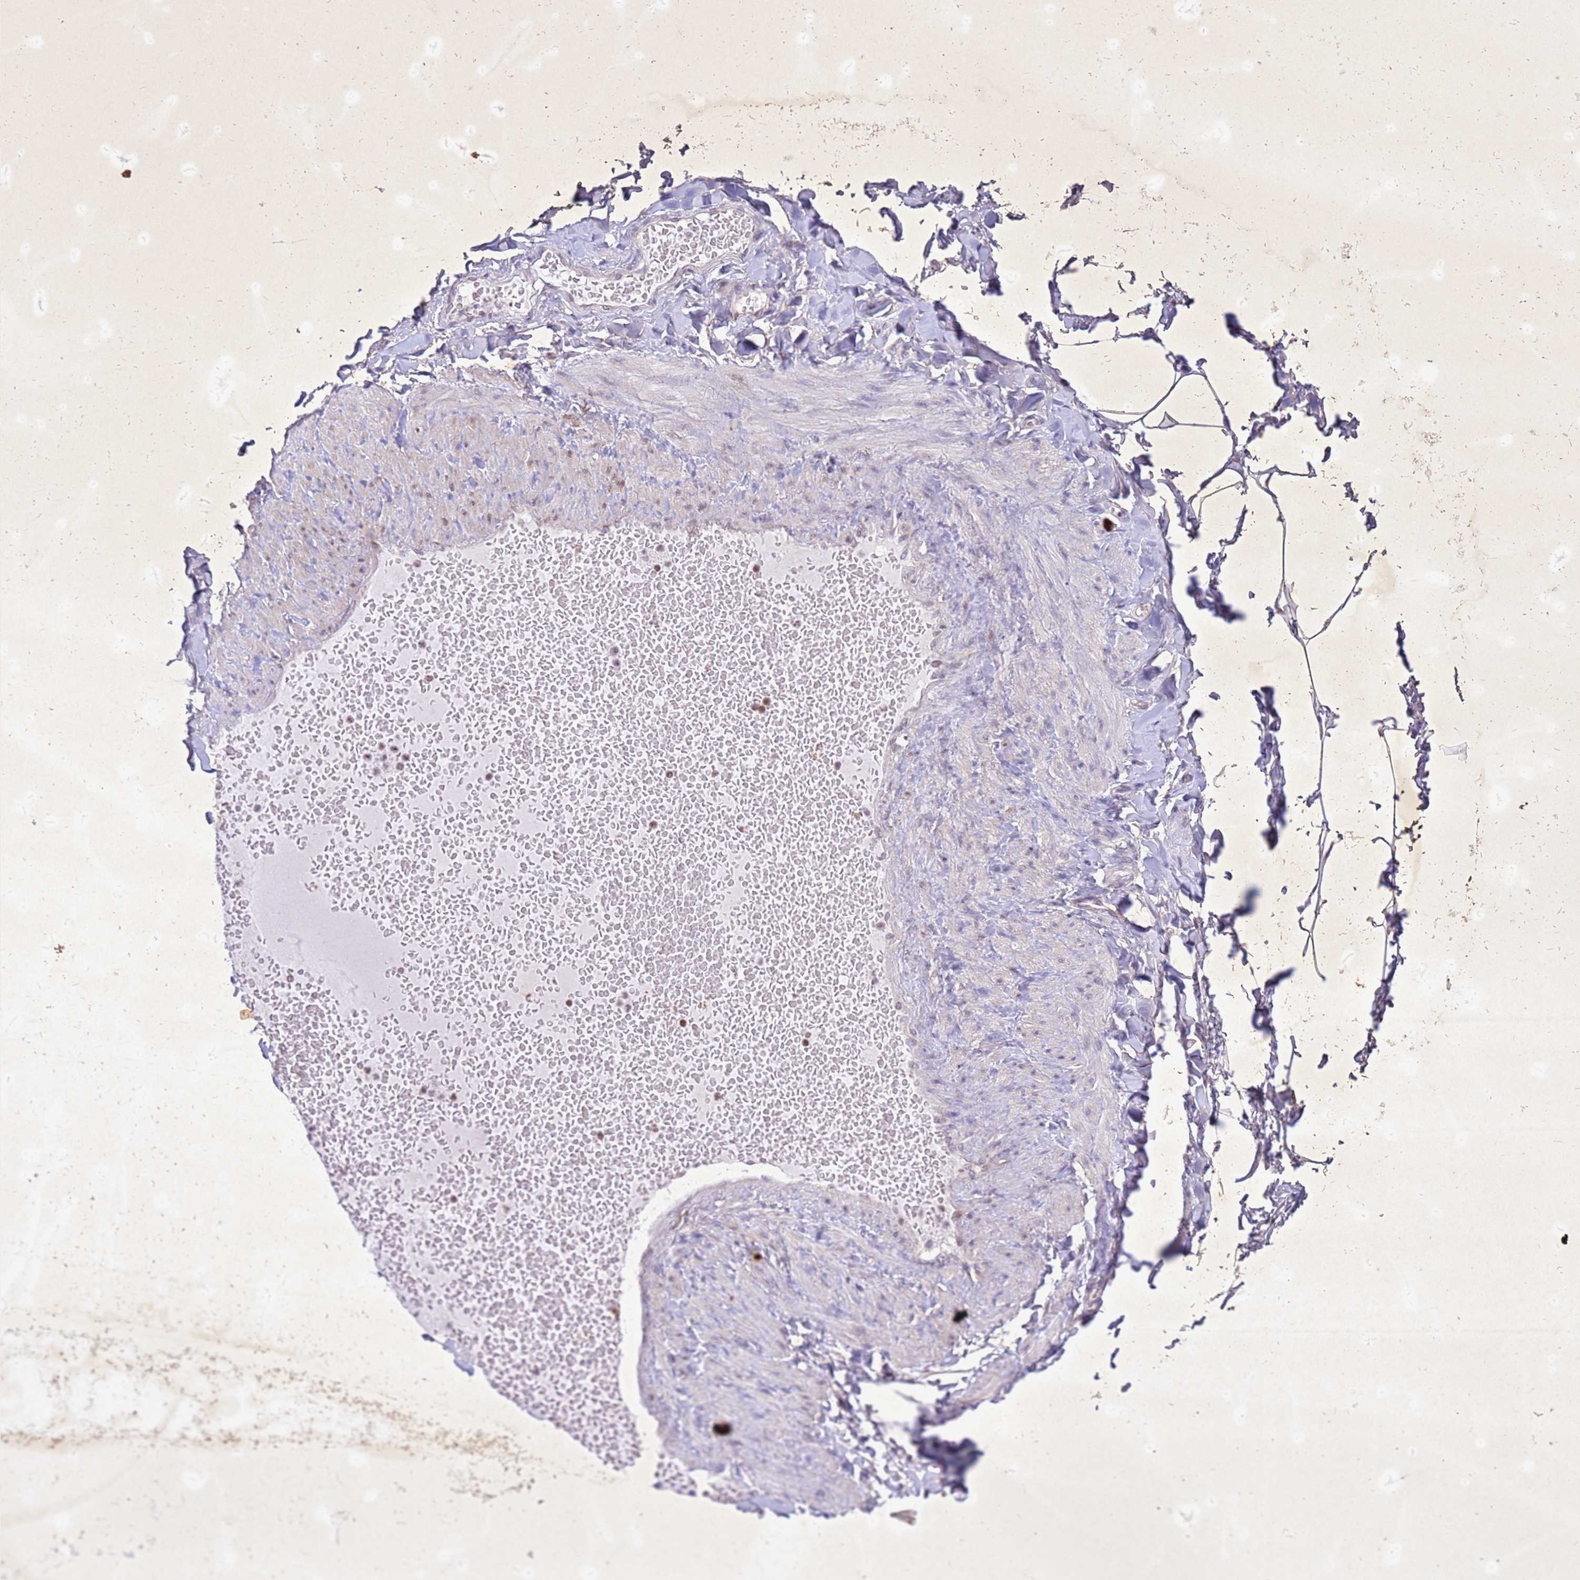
{"staining": {"intensity": "negative", "quantity": "none", "location": "none"}, "tissue": "adipose tissue", "cell_type": "Adipocytes", "image_type": "normal", "snomed": [{"axis": "morphology", "description": "Normal tissue, NOS"}, {"axis": "topography", "description": "Soft tissue"}, {"axis": "topography", "description": "Vascular tissue"}], "caption": "Immunohistochemistry (IHC) image of unremarkable adipose tissue stained for a protein (brown), which shows no staining in adipocytes. (DAB immunohistochemistry with hematoxylin counter stain).", "gene": "COPS9", "patient": {"sex": "male", "age": 54}}